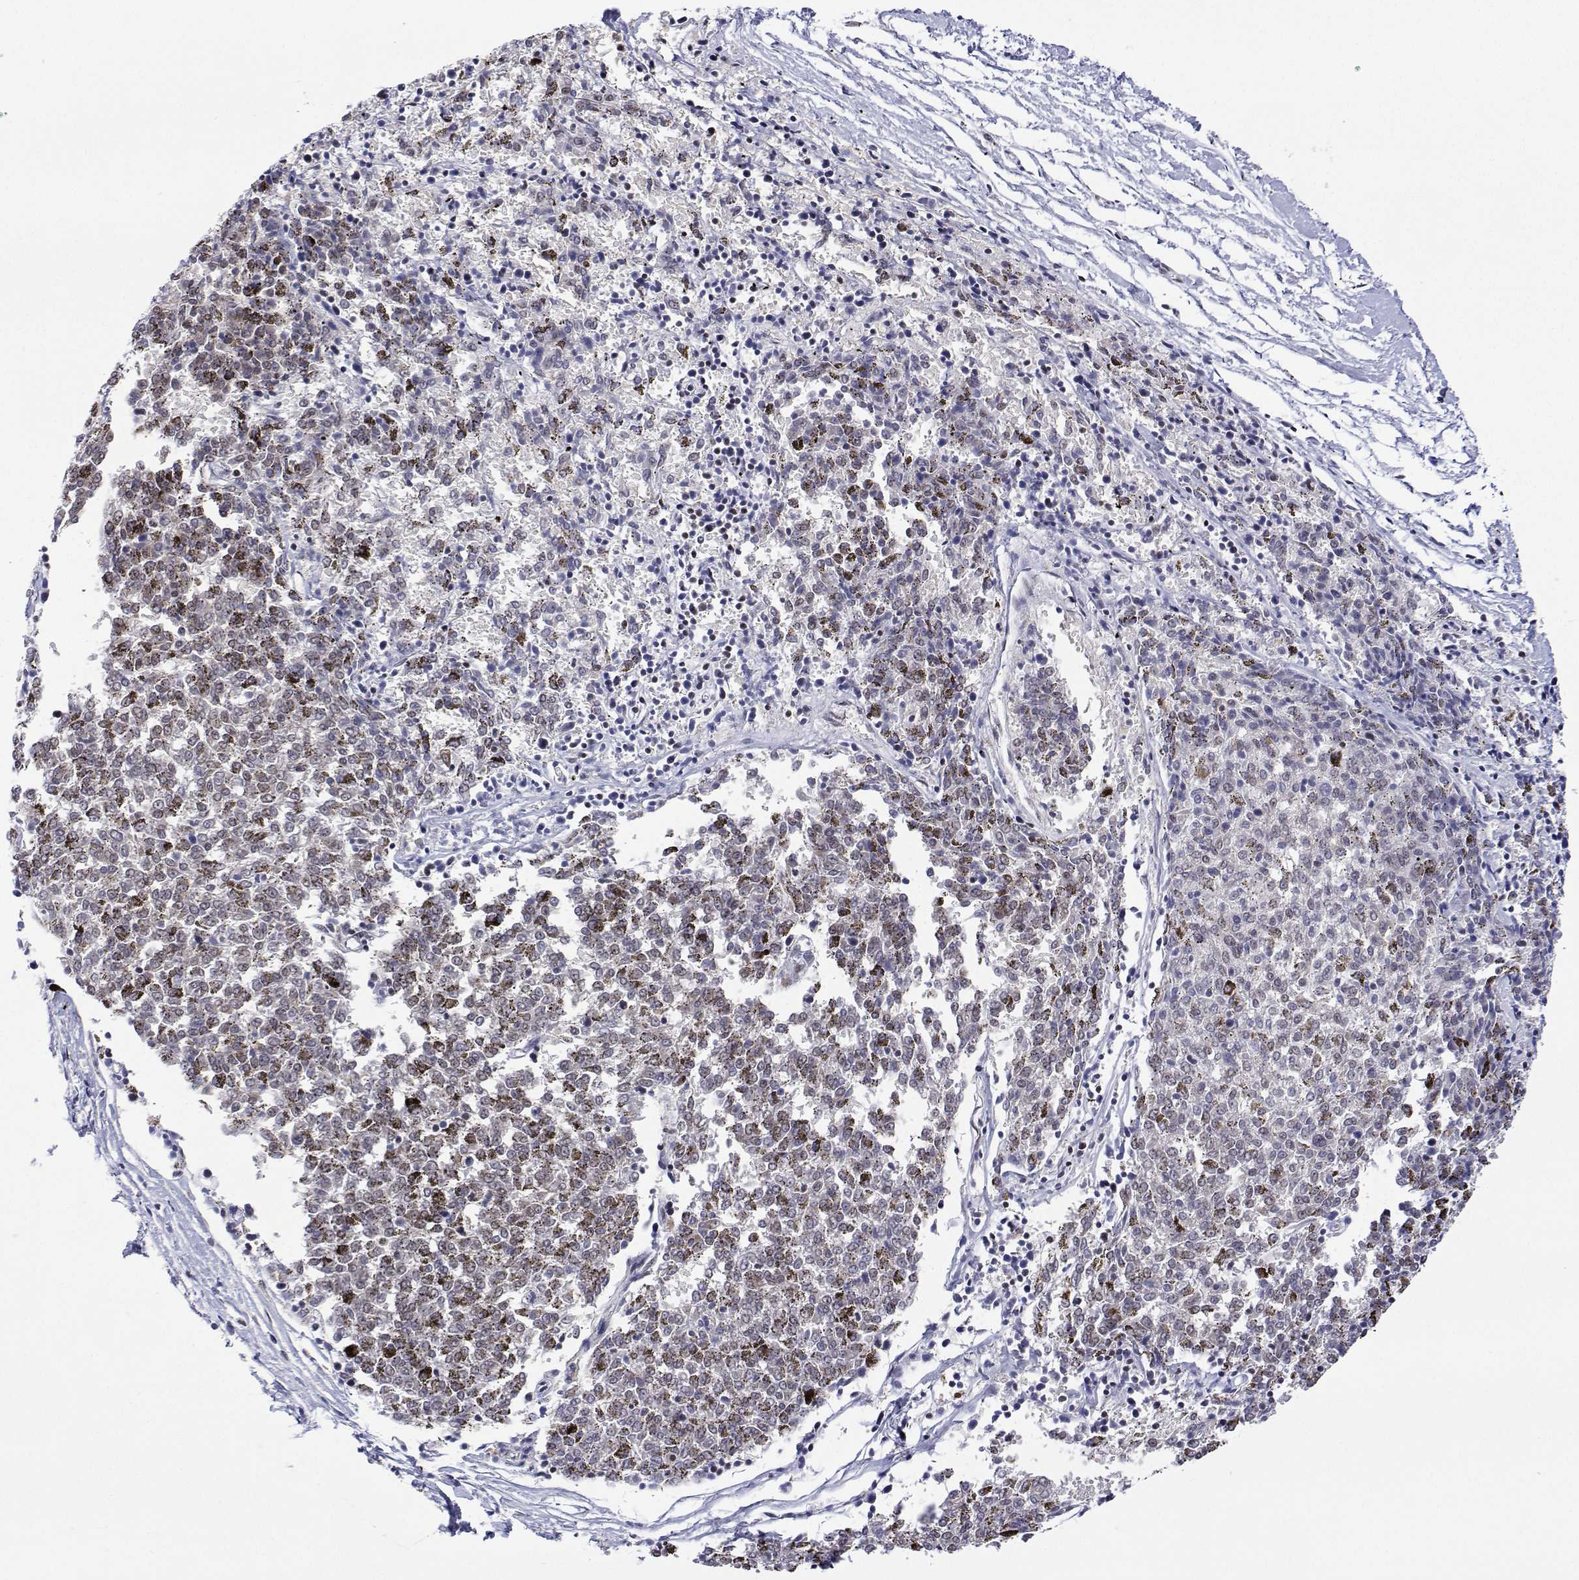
{"staining": {"intensity": "negative", "quantity": "none", "location": "none"}, "tissue": "melanoma", "cell_type": "Tumor cells", "image_type": "cancer", "snomed": [{"axis": "morphology", "description": "Malignant melanoma, NOS"}, {"axis": "topography", "description": "Skin"}], "caption": "Malignant melanoma was stained to show a protein in brown. There is no significant expression in tumor cells. Brightfield microscopy of immunohistochemistry stained with DAB (brown) and hematoxylin (blue), captured at high magnification.", "gene": "XPC", "patient": {"sex": "female", "age": 72}}